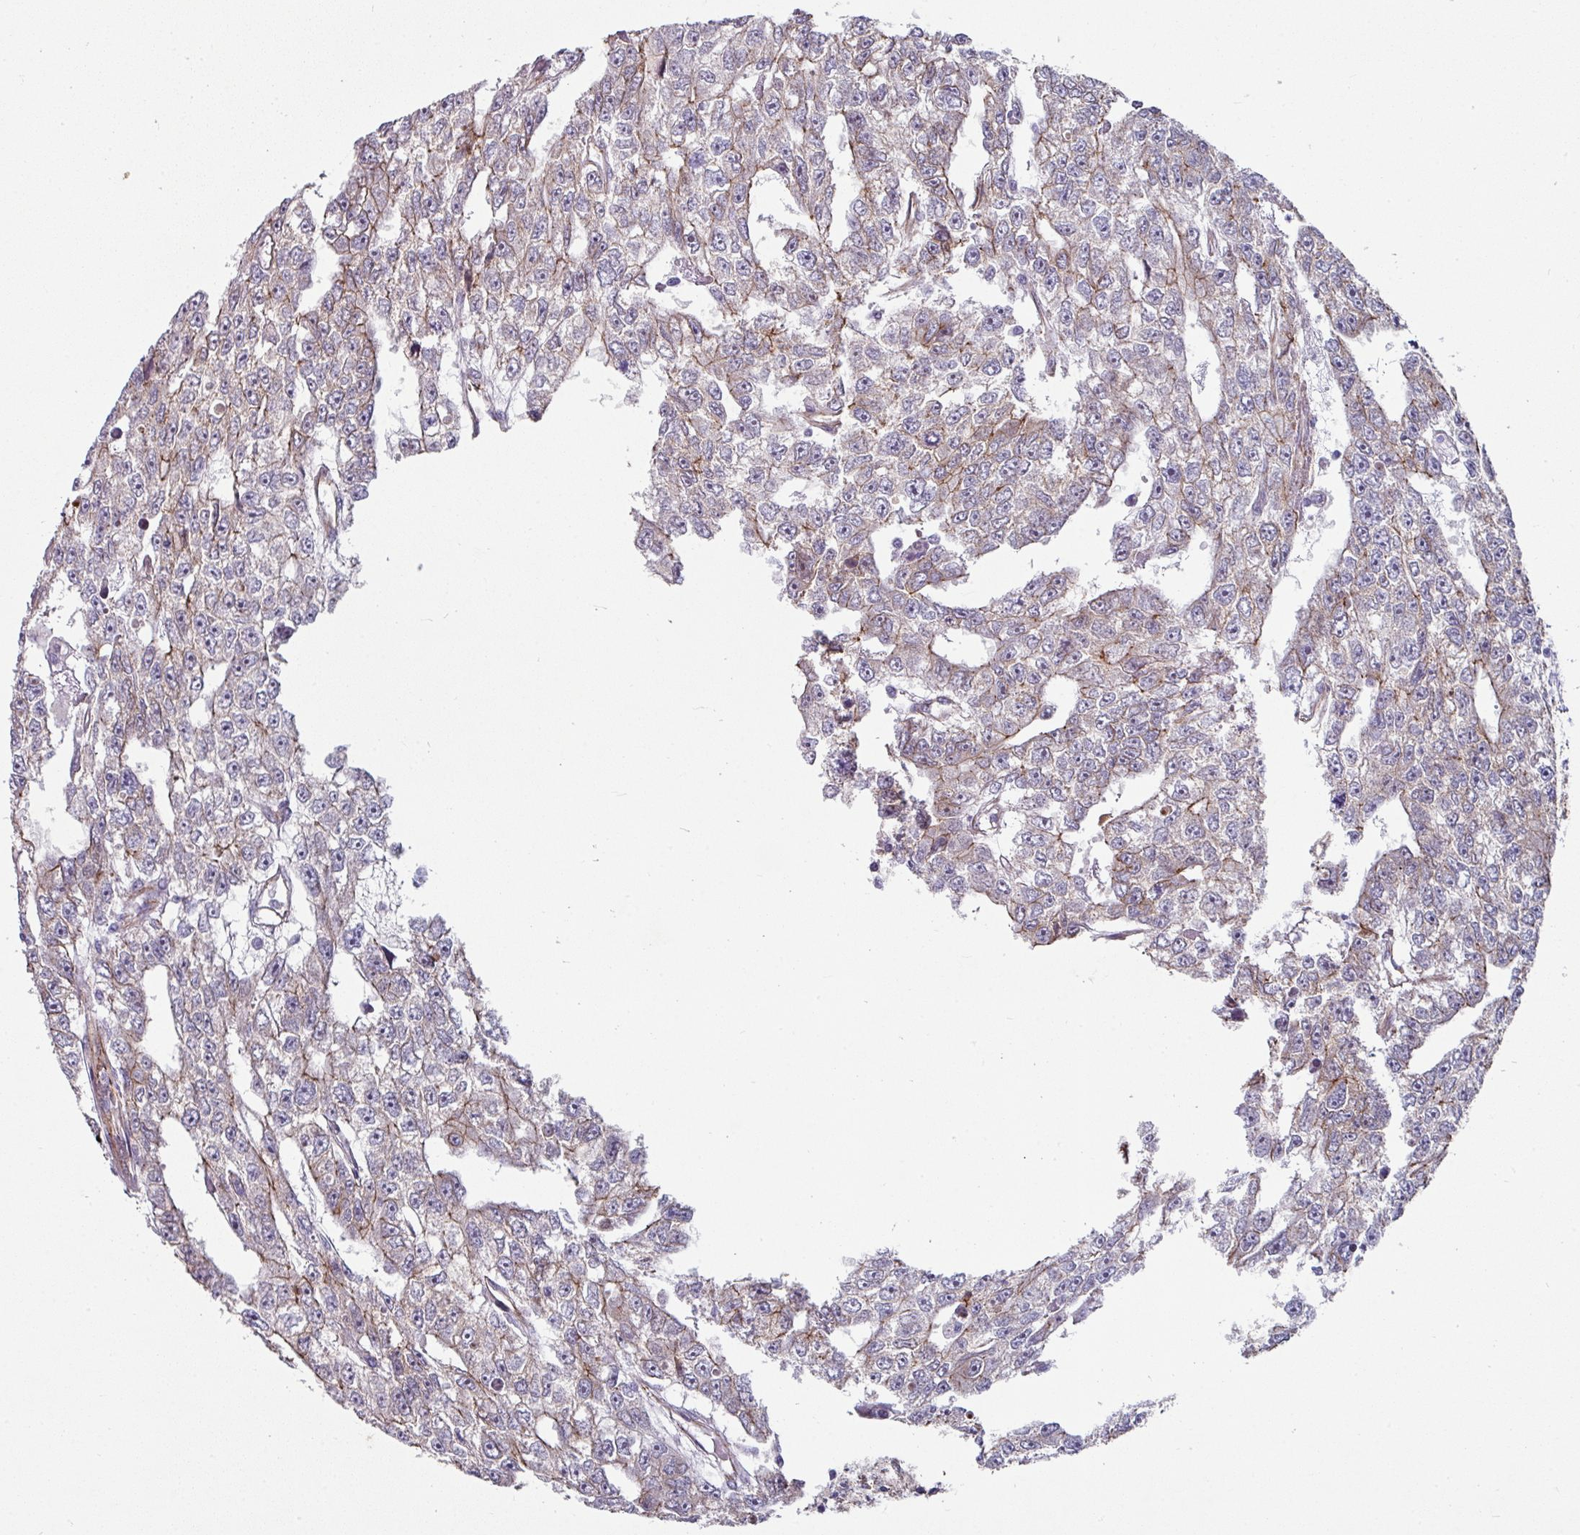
{"staining": {"intensity": "weak", "quantity": "25%-75%", "location": "cytoplasmic/membranous"}, "tissue": "testis cancer", "cell_type": "Tumor cells", "image_type": "cancer", "snomed": [{"axis": "morphology", "description": "Carcinoma, Embryonal, NOS"}, {"axis": "topography", "description": "Testis"}], "caption": "Immunohistochemical staining of human testis cancer (embryonal carcinoma) reveals low levels of weak cytoplasmic/membranous expression in about 25%-75% of tumor cells. The protein of interest is shown in brown color, while the nuclei are stained blue.", "gene": "JUP", "patient": {"sex": "male", "age": 20}}